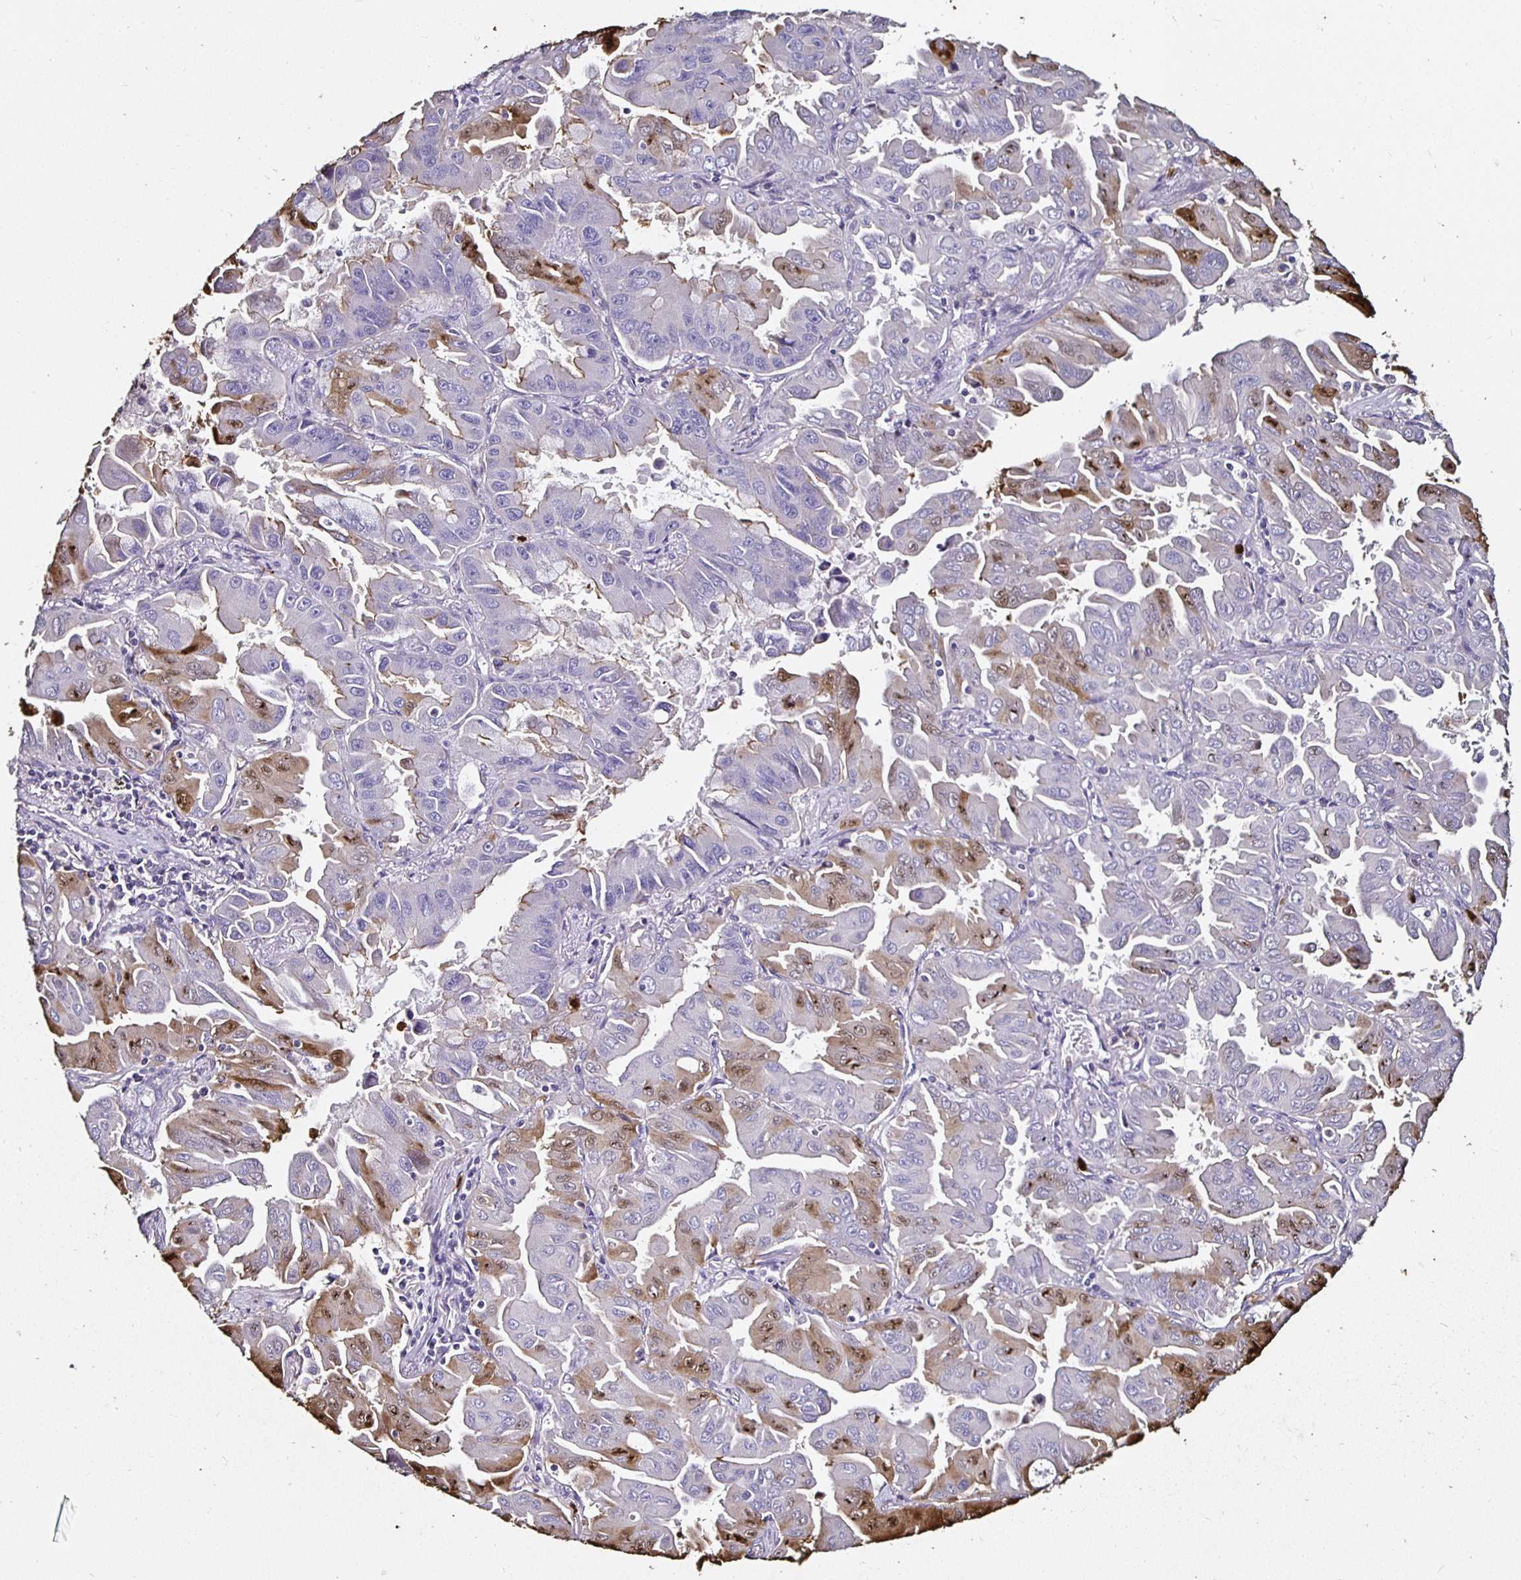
{"staining": {"intensity": "weak", "quantity": "<25%", "location": "cytoplasmic/membranous,nuclear"}, "tissue": "lung cancer", "cell_type": "Tumor cells", "image_type": "cancer", "snomed": [{"axis": "morphology", "description": "Adenocarcinoma, NOS"}, {"axis": "topography", "description": "Lung"}], "caption": "IHC image of neoplastic tissue: human lung cancer (adenocarcinoma) stained with DAB reveals no significant protein staining in tumor cells.", "gene": "TLR4", "patient": {"sex": "male", "age": 64}}